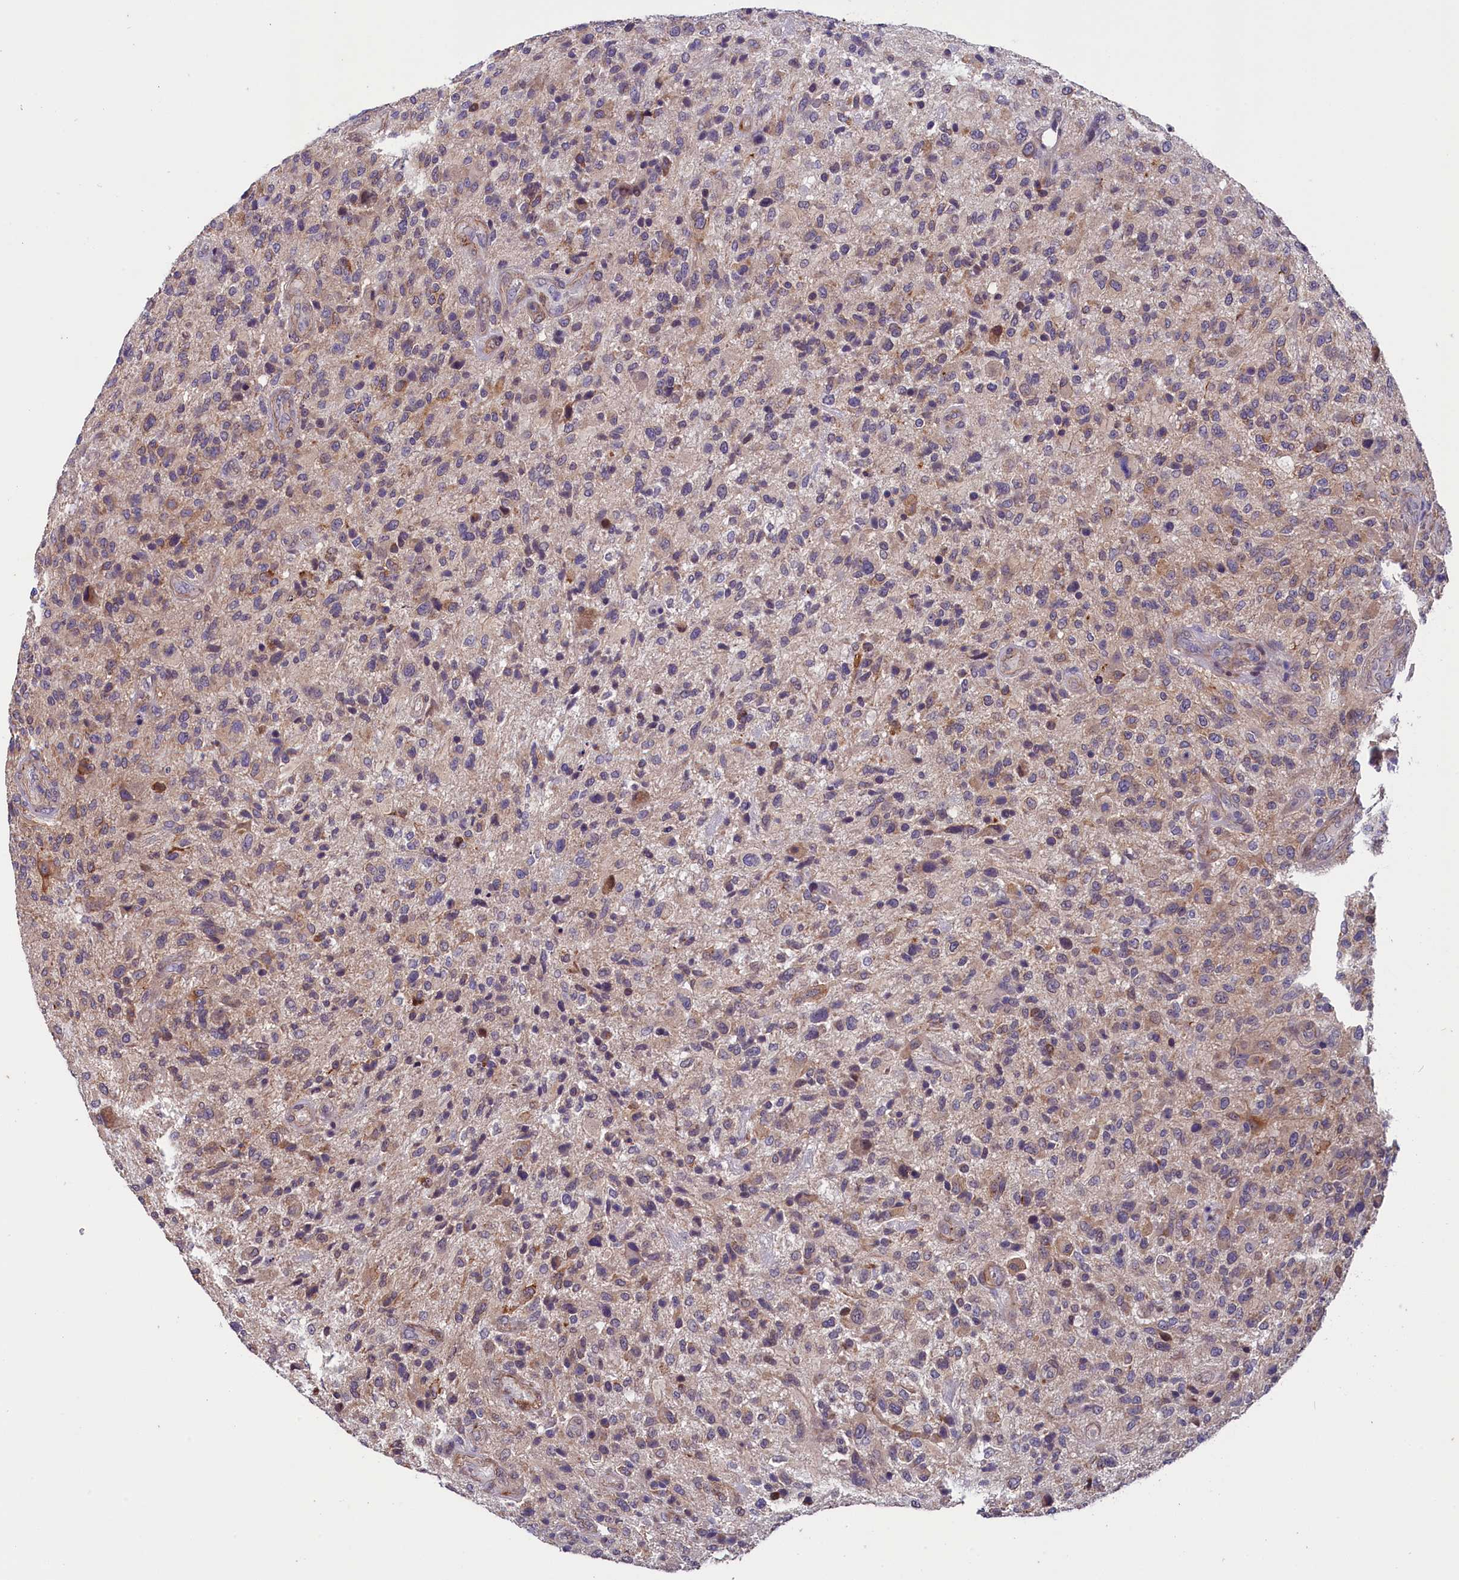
{"staining": {"intensity": "weak", "quantity": "25%-75%", "location": "cytoplasmic/membranous"}, "tissue": "glioma", "cell_type": "Tumor cells", "image_type": "cancer", "snomed": [{"axis": "morphology", "description": "Glioma, malignant, High grade"}, {"axis": "topography", "description": "Brain"}], "caption": "This is an image of IHC staining of glioma, which shows weak positivity in the cytoplasmic/membranous of tumor cells.", "gene": "SLC39A6", "patient": {"sex": "male", "age": 47}}